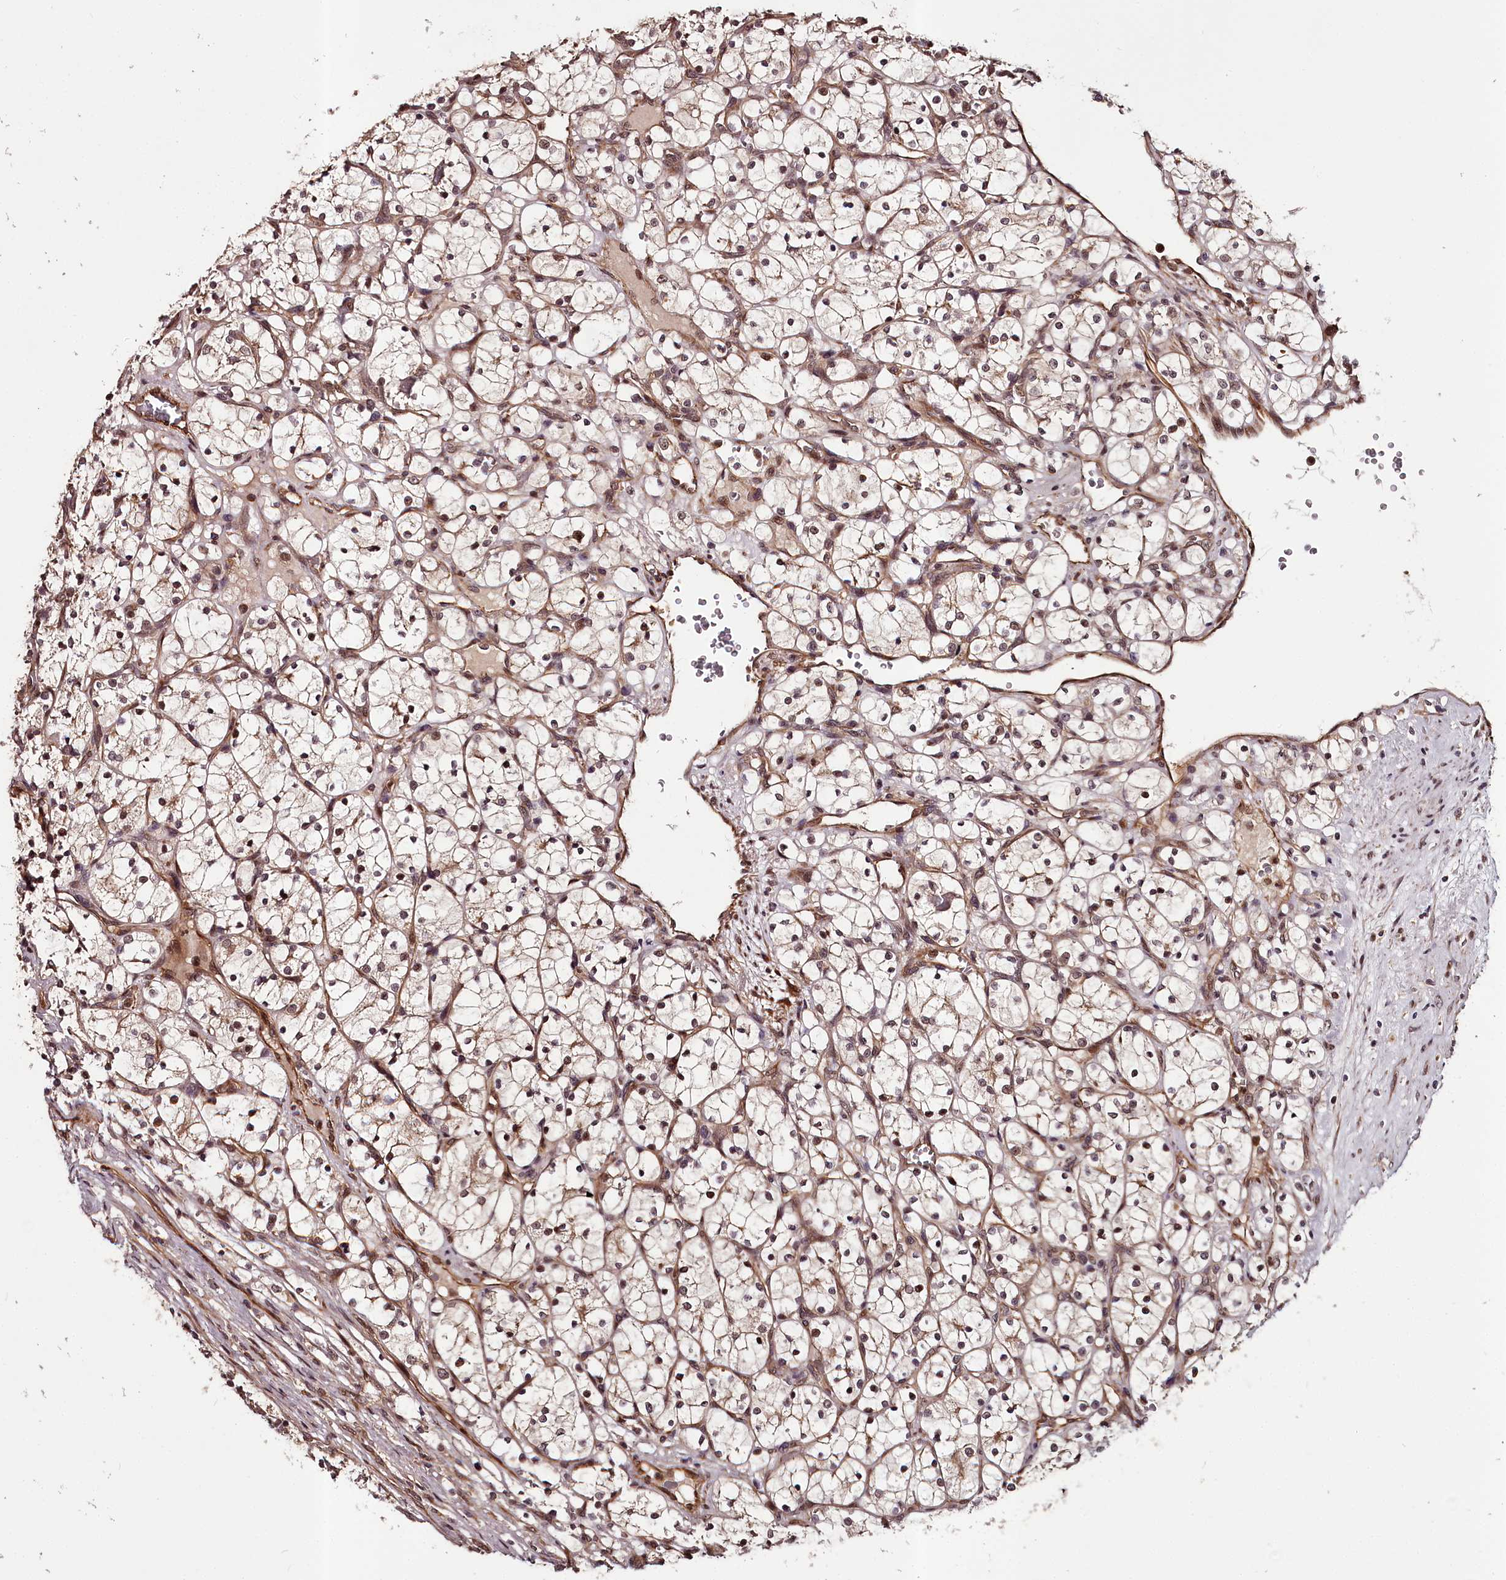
{"staining": {"intensity": "moderate", "quantity": "25%-75%", "location": "nuclear"}, "tissue": "renal cancer", "cell_type": "Tumor cells", "image_type": "cancer", "snomed": [{"axis": "morphology", "description": "Adenocarcinoma, NOS"}, {"axis": "topography", "description": "Kidney"}], "caption": "DAB immunohistochemical staining of renal cancer (adenocarcinoma) shows moderate nuclear protein staining in about 25%-75% of tumor cells.", "gene": "MAML3", "patient": {"sex": "female", "age": 69}}